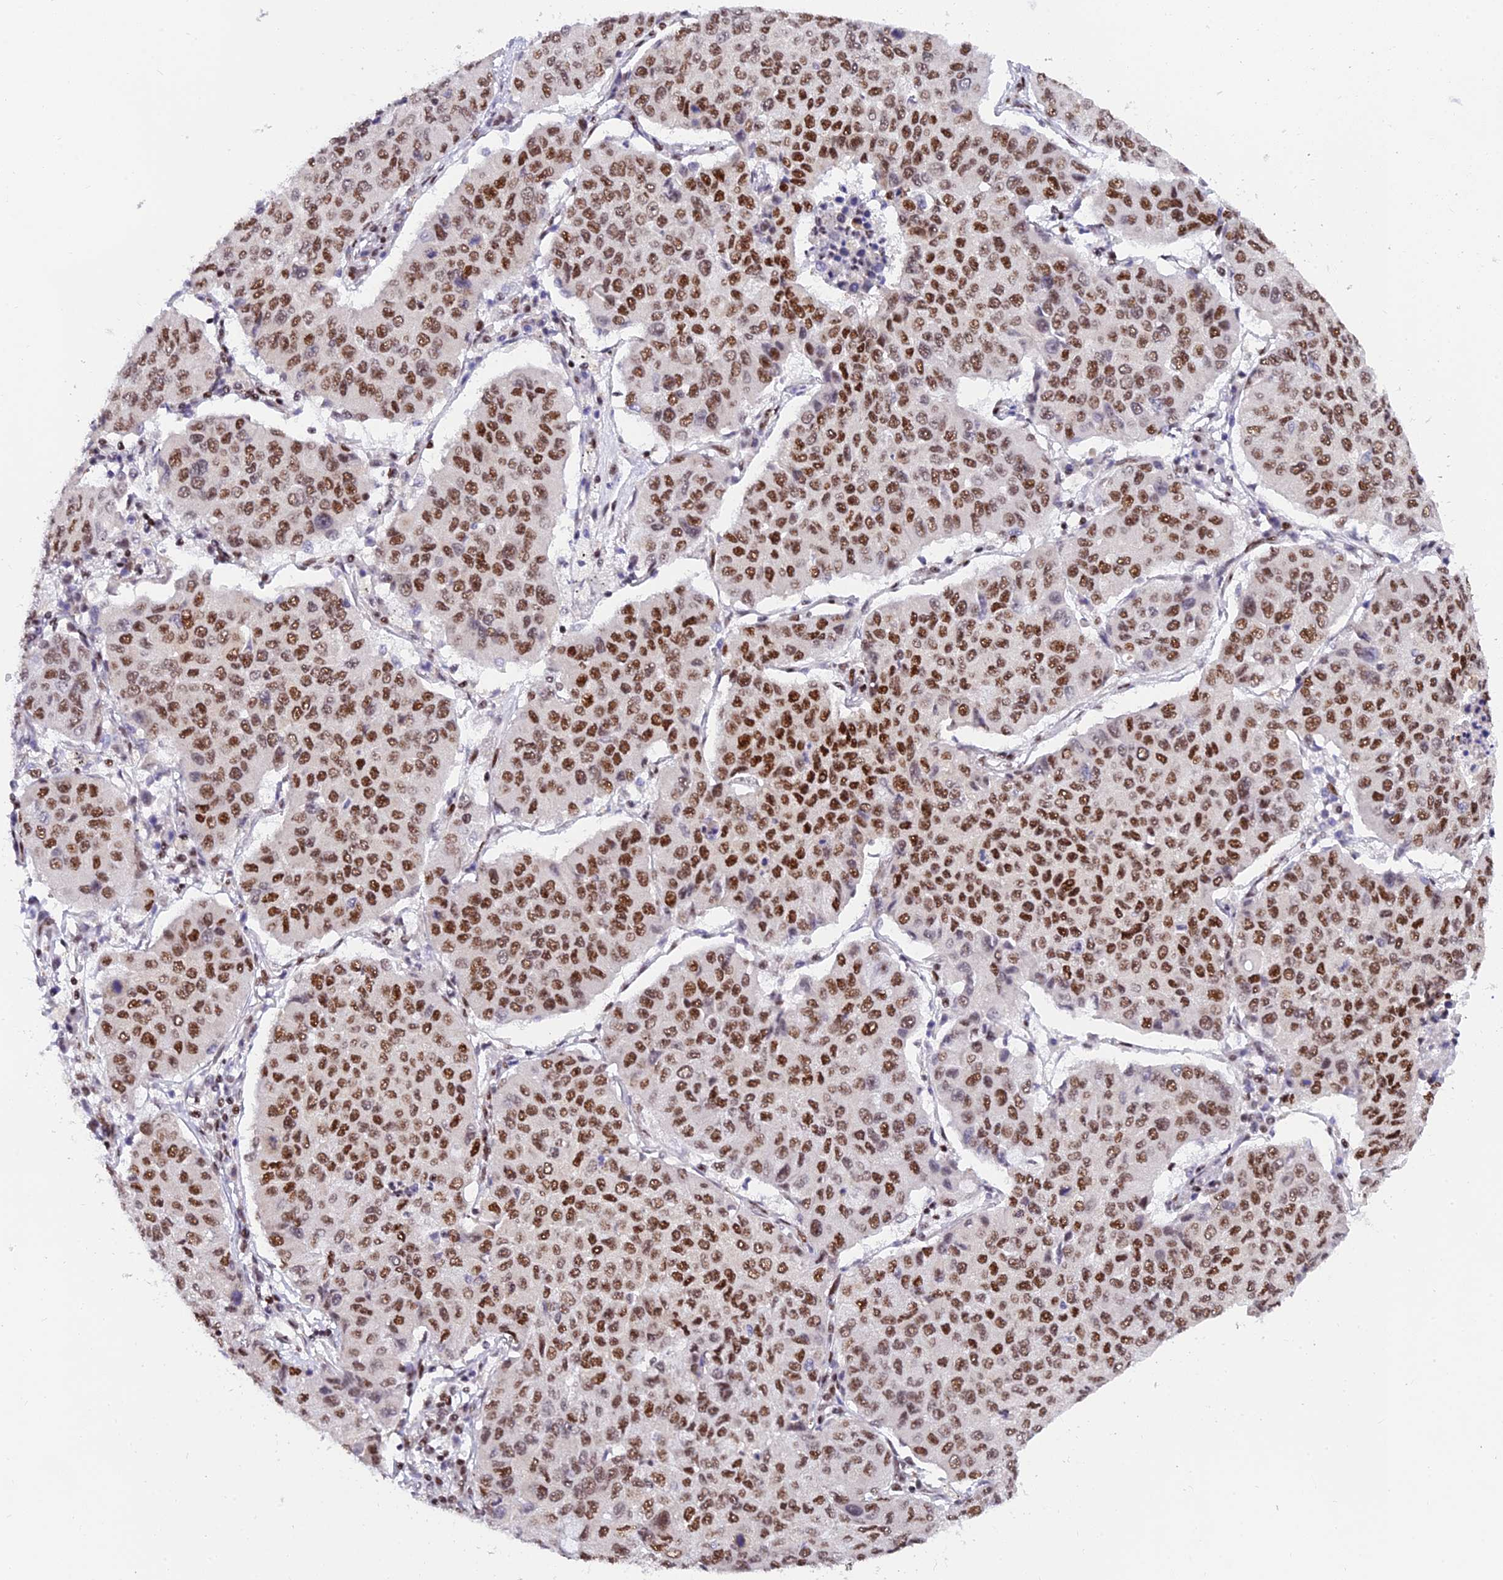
{"staining": {"intensity": "strong", "quantity": ">75%", "location": "nuclear"}, "tissue": "lung cancer", "cell_type": "Tumor cells", "image_type": "cancer", "snomed": [{"axis": "morphology", "description": "Squamous cell carcinoma, NOS"}, {"axis": "topography", "description": "Lung"}], "caption": "A brown stain shows strong nuclear positivity of a protein in squamous cell carcinoma (lung) tumor cells.", "gene": "USP22", "patient": {"sex": "male", "age": 74}}